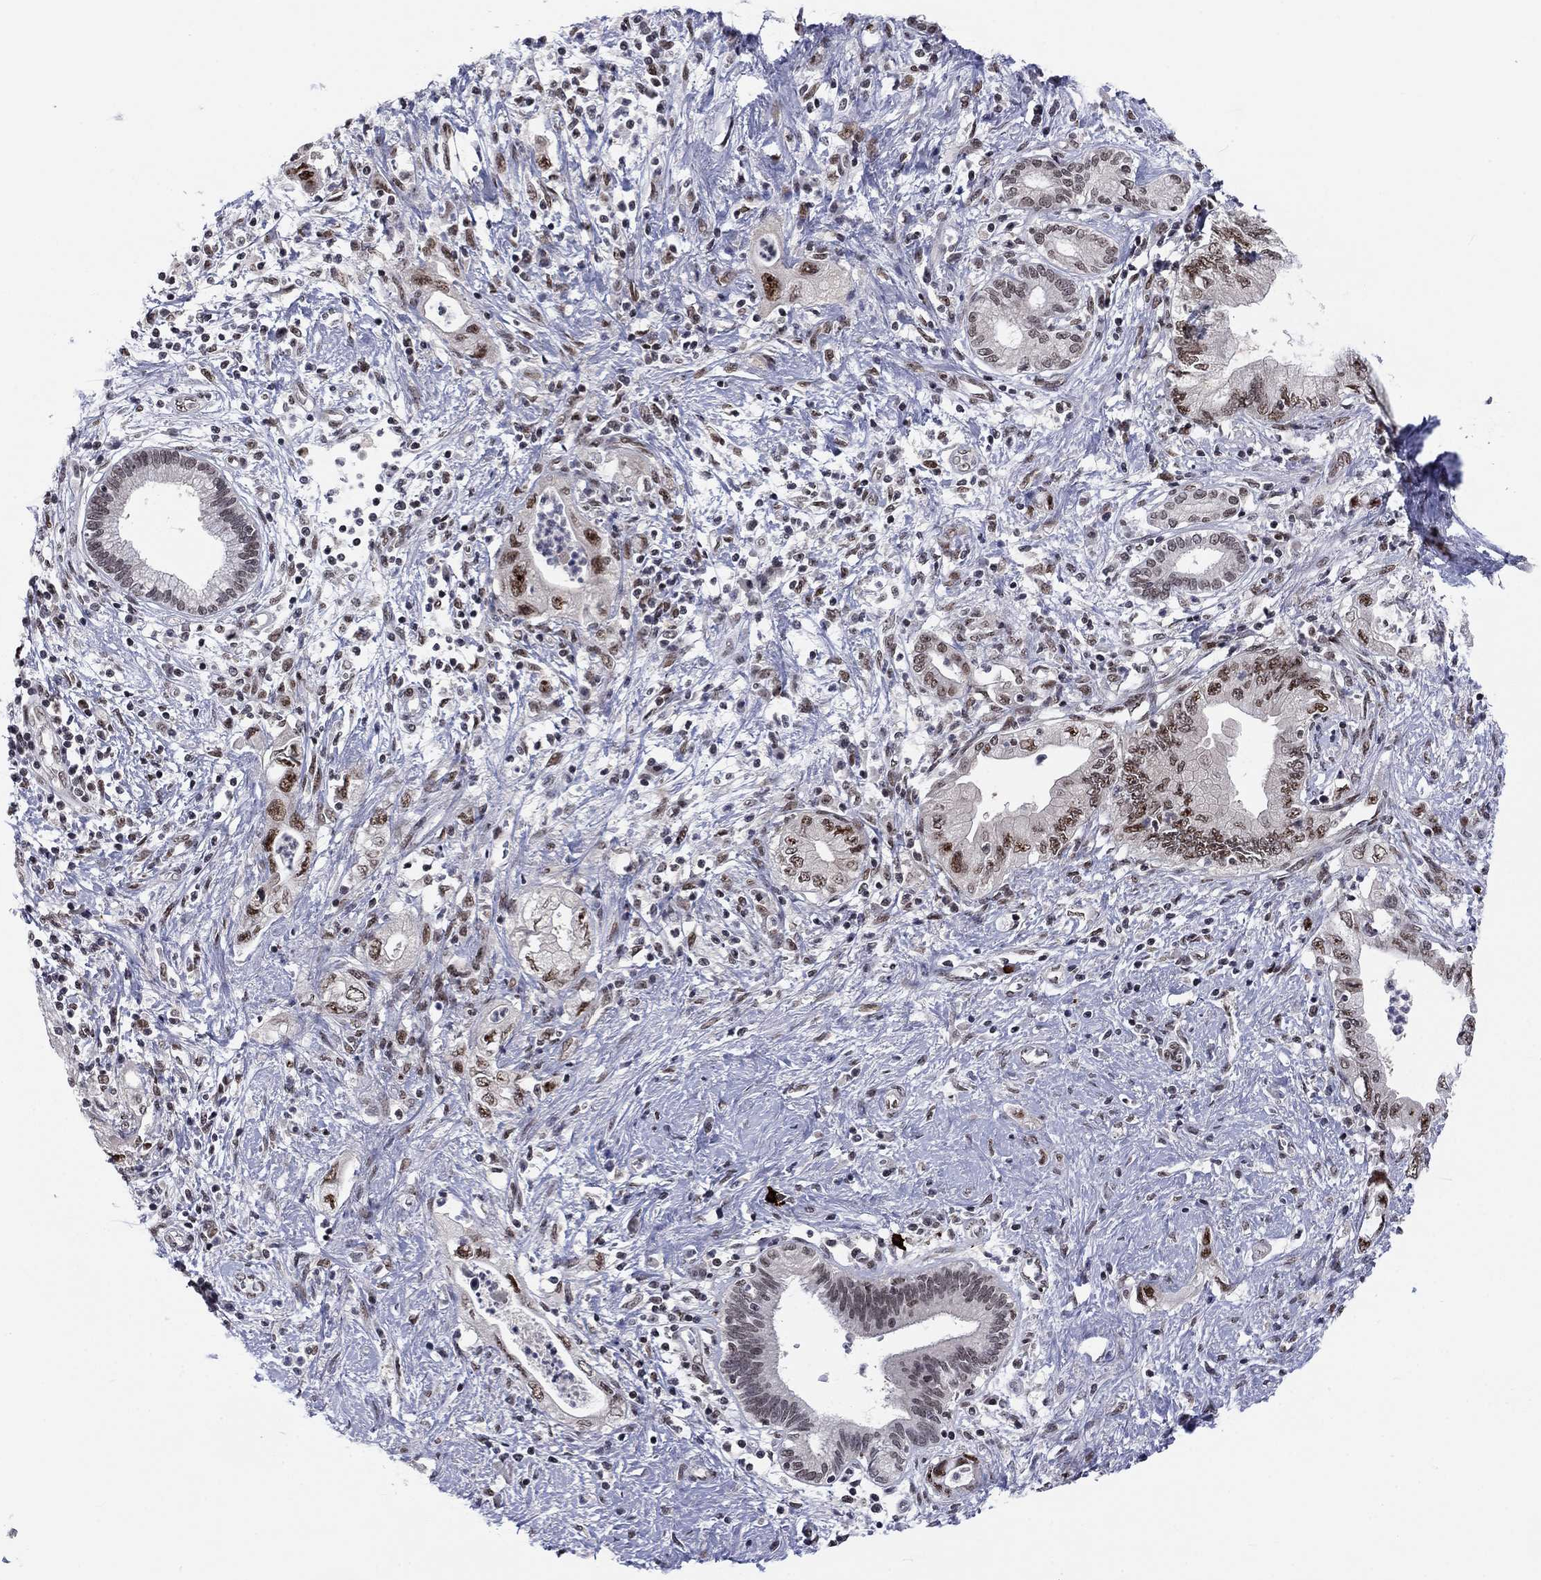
{"staining": {"intensity": "moderate", "quantity": ">75%", "location": "nuclear"}, "tissue": "pancreatic cancer", "cell_type": "Tumor cells", "image_type": "cancer", "snomed": [{"axis": "morphology", "description": "Adenocarcinoma, NOS"}, {"axis": "topography", "description": "Pancreas"}], "caption": "An image showing moderate nuclear positivity in about >75% of tumor cells in pancreatic cancer (adenocarcinoma), as visualized by brown immunohistochemical staining.", "gene": "FYTTD1", "patient": {"sex": "female", "age": 73}}